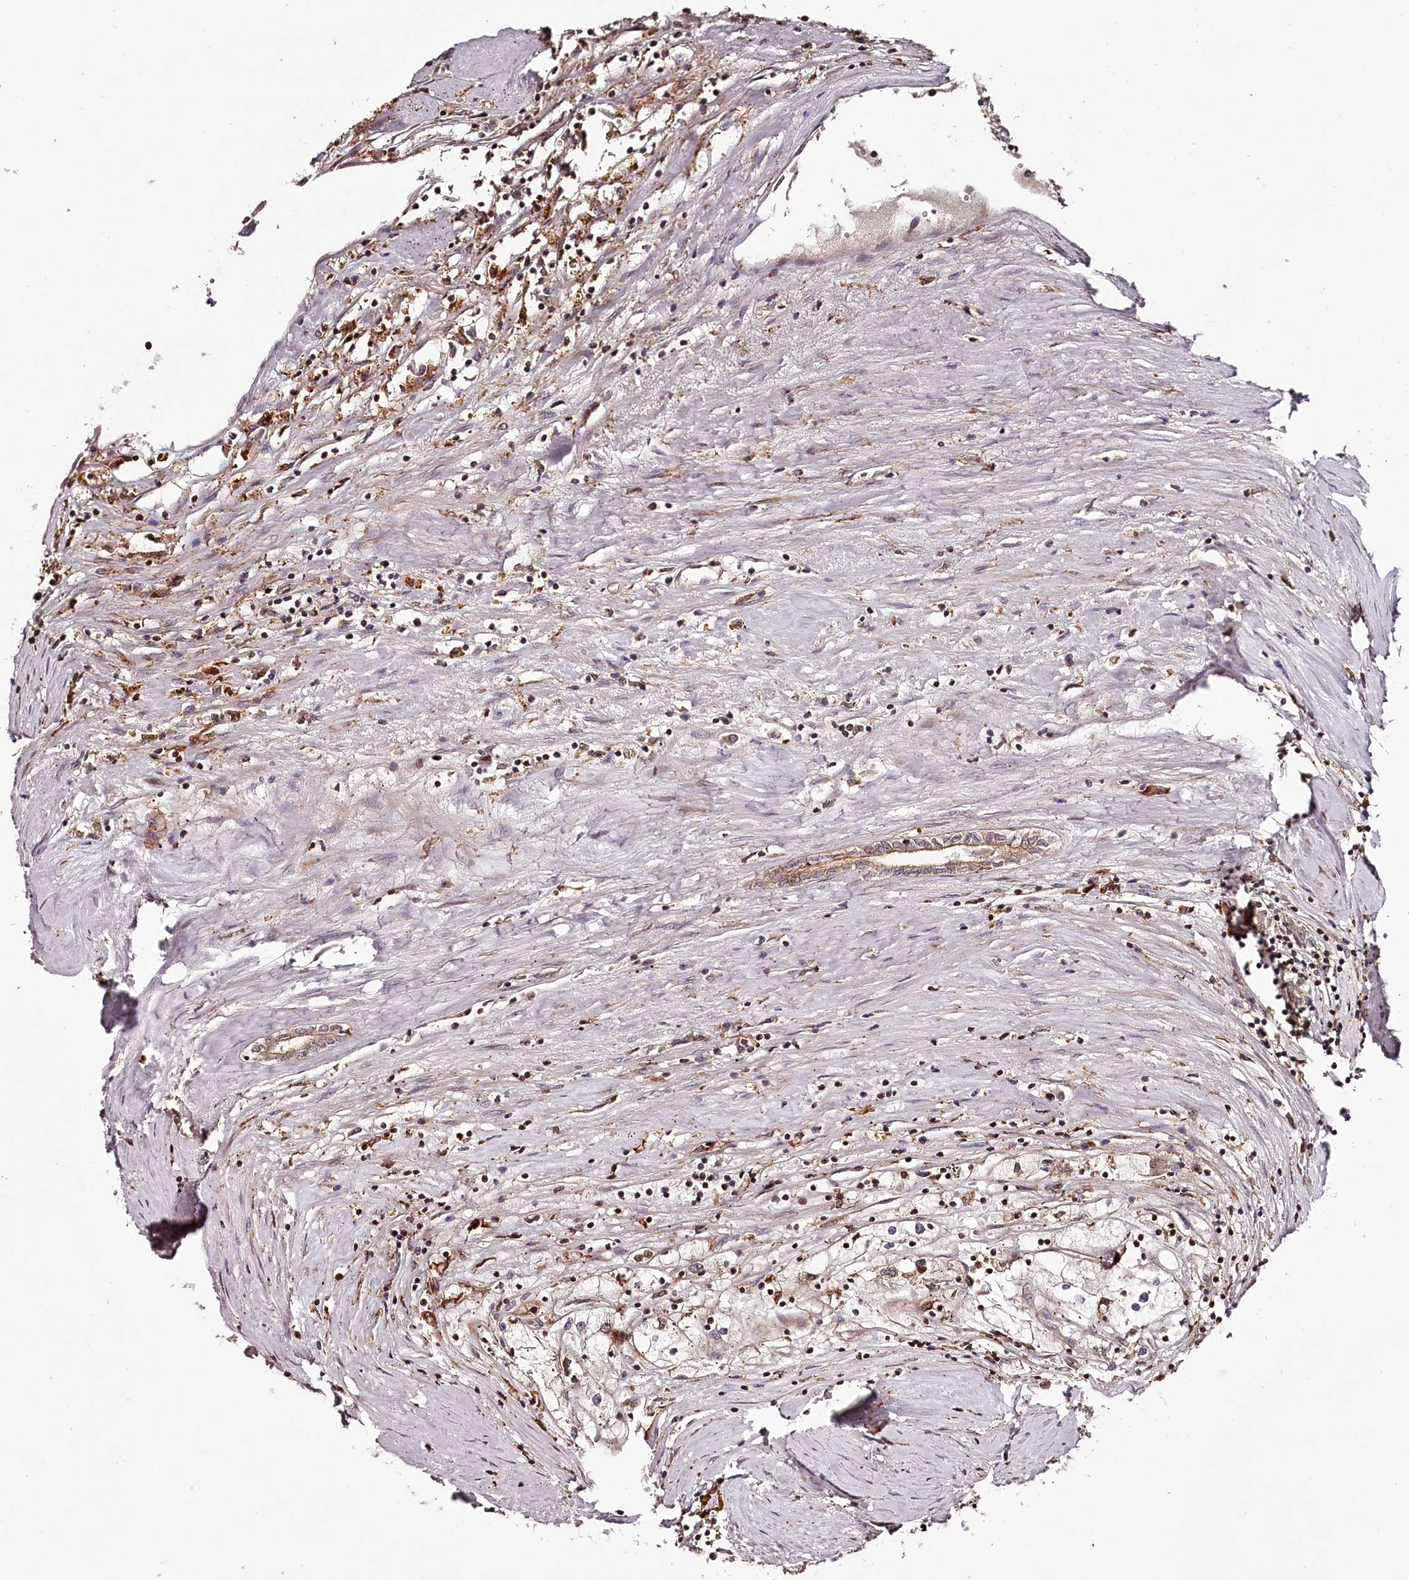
{"staining": {"intensity": "negative", "quantity": "none", "location": "none"}, "tissue": "renal cancer", "cell_type": "Tumor cells", "image_type": "cancer", "snomed": [{"axis": "morphology", "description": "Adenocarcinoma, NOS"}, {"axis": "topography", "description": "Kidney"}], "caption": "Immunohistochemistry image of human renal adenocarcinoma stained for a protein (brown), which reveals no staining in tumor cells.", "gene": "KIF14", "patient": {"sex": "male", "age": 56}}